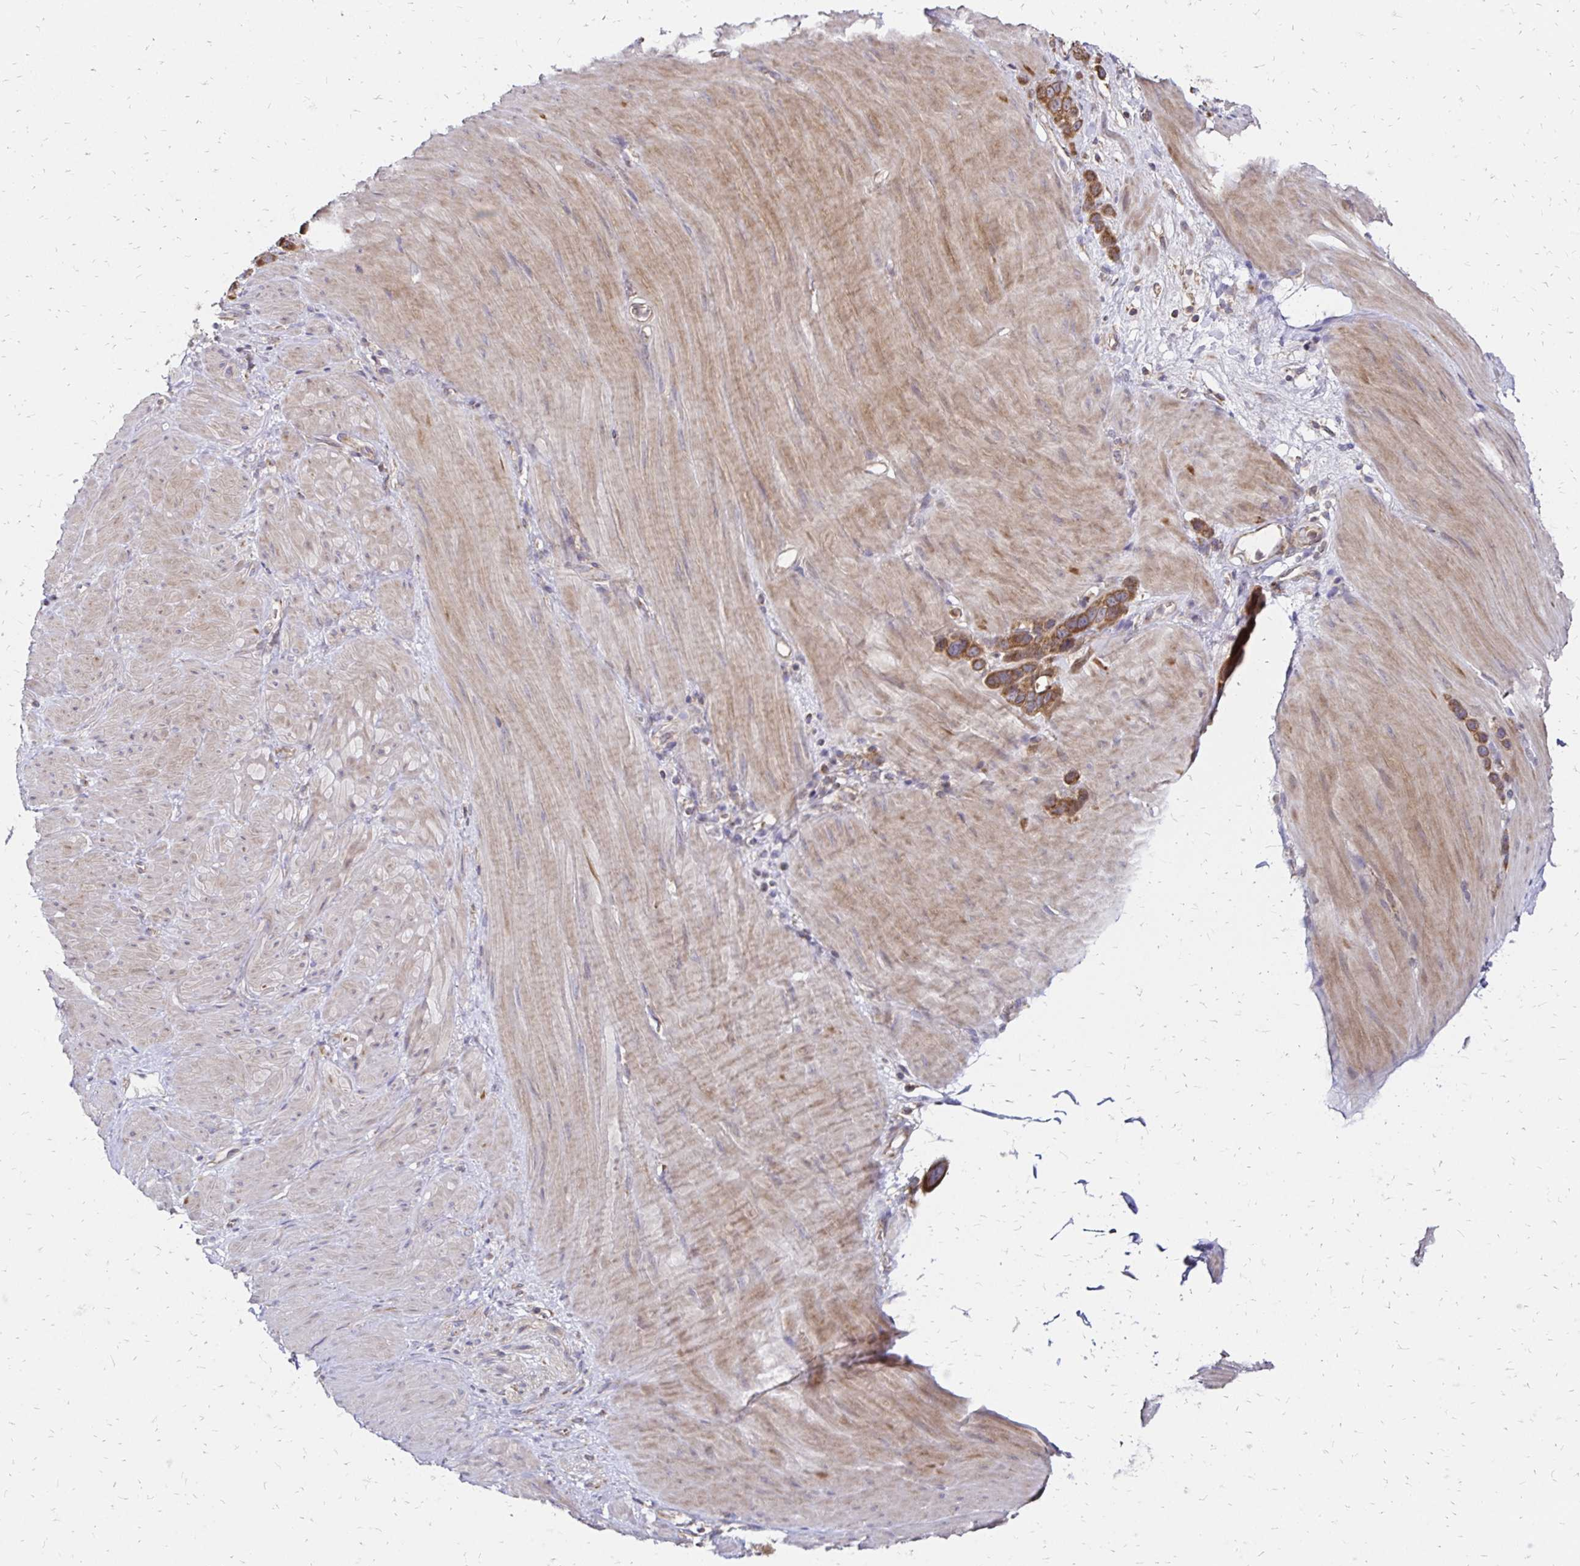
{"staining": {"intensity": "moderate", "quantity": ">75%", "location": "cytoplasmic/membranous"}, "tissue": "stomach cancer", "cell_type": "Tumor cells", "image_type": "cancer", "snomed": [{"axis": "morphology", "description": "Adenocarcinoma, NOS"}, {"axis": "topography", "description": "Stomach"}], "caption": "Immunohistochemistry (IHC) staining of stomach cancer (adenocarcinoma), which shows medium levels of moderate cytoplasmic/membranous positivity in approximately >75% of tumor cells indicating moderate cytoplasmic/membranous protein expression. The staining was performed using DAB (brown) for protein detection and nuclei were counterstained in hematoxylin (blue).", "gene": "ZW10", "patient": {"sex": "female", "age": 65}}